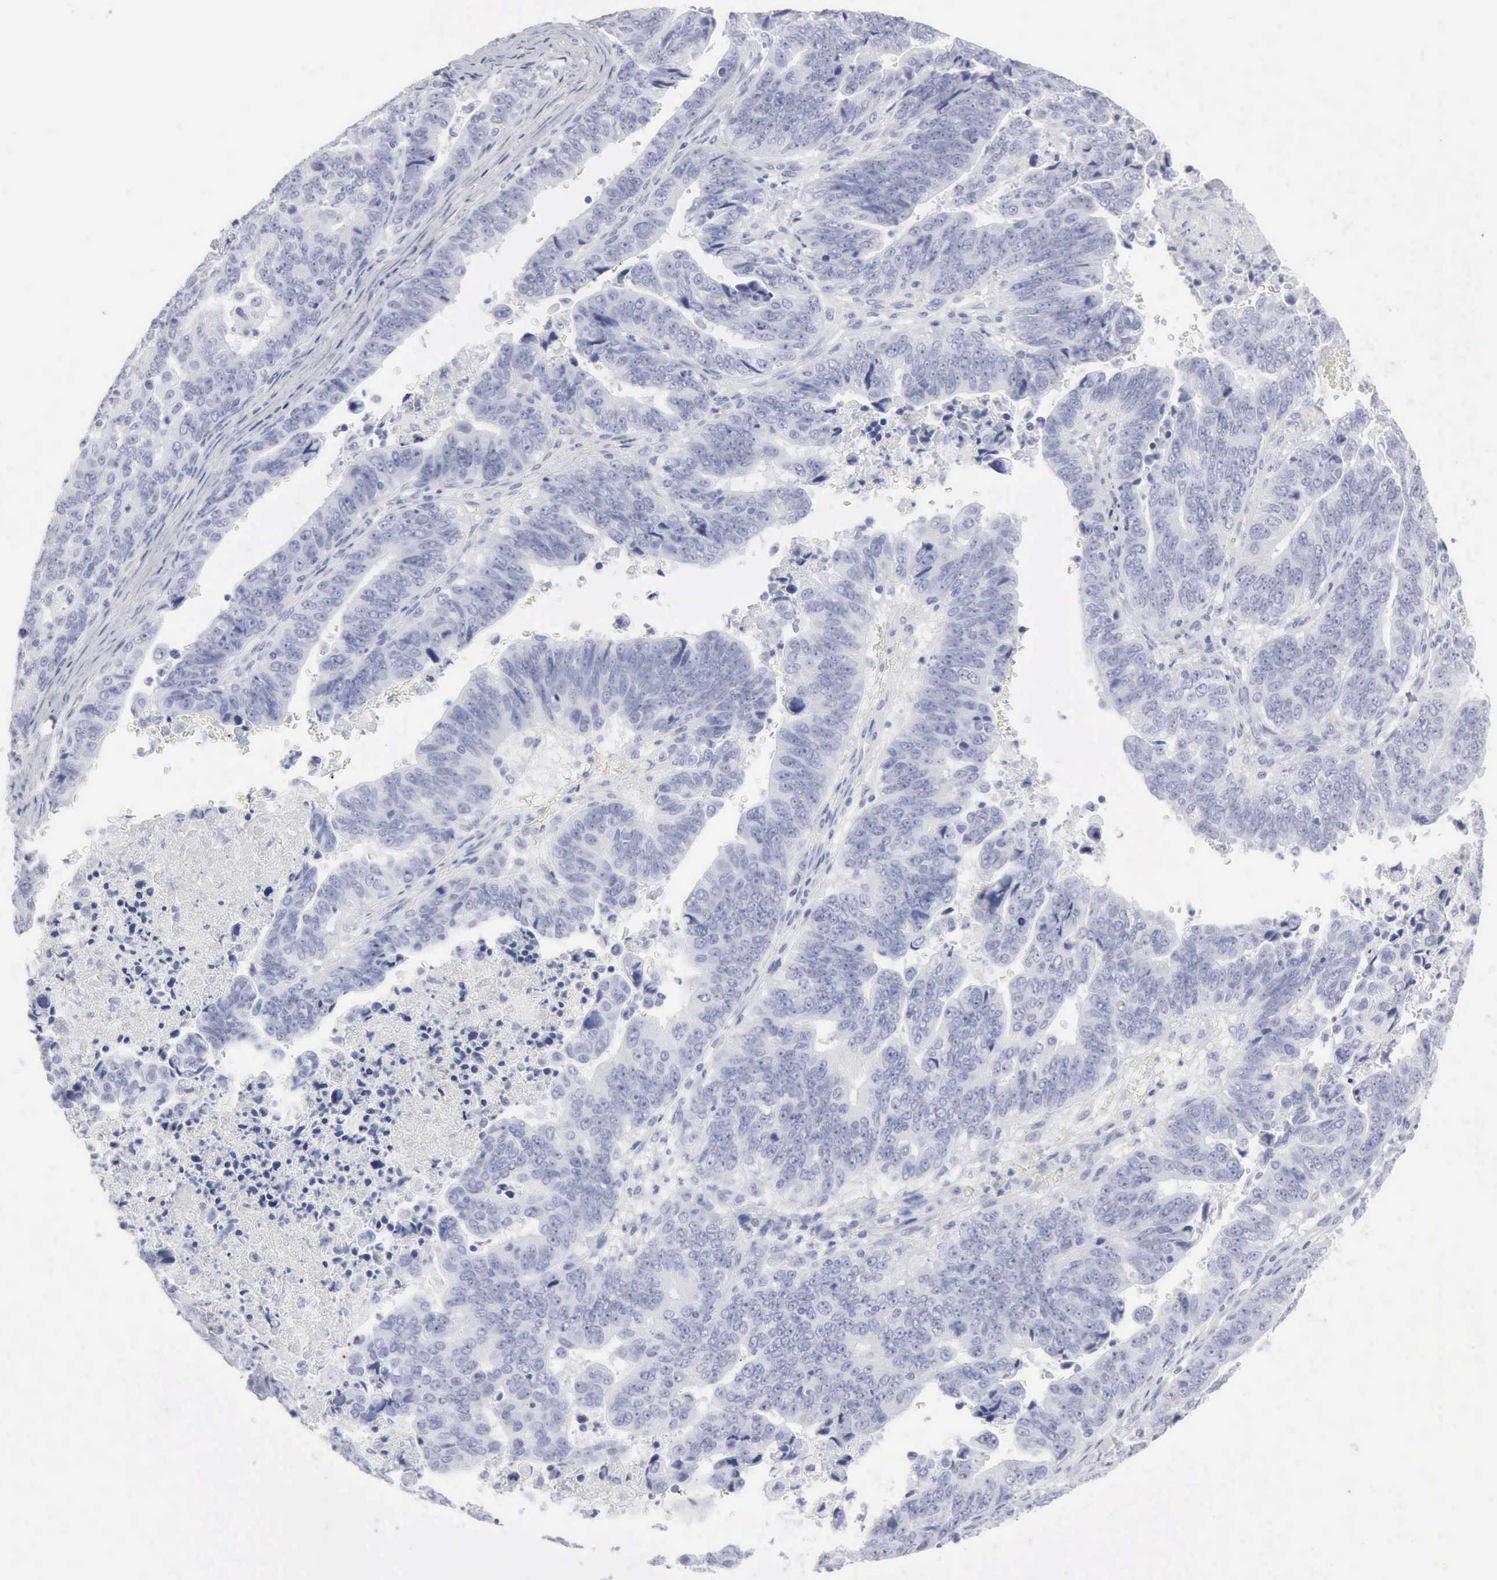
{"staining": {"intensity": "negative", "quantity": "none", "location": "none"}, "tissue": "stomach cancer", "cell_type": "Tumor cells", "image_type": "cancer", "snomed": [{"axis": "morphology", "description": "Adenocarcinoma, NOS"}, {"axis": "topography", "description": "Stomach, upper"}], "caption": "Immunohistochemistry (IHC) micrograph of neoplastic tissue: human stomach cancer stained with DAB displays no significant protein positivity in tumor cells. (Immunohistochemistry (IHC), brightfield microscopy, high magnification).", "gene": "CMA1", "patient": {"sex": "female", "age": 50}}